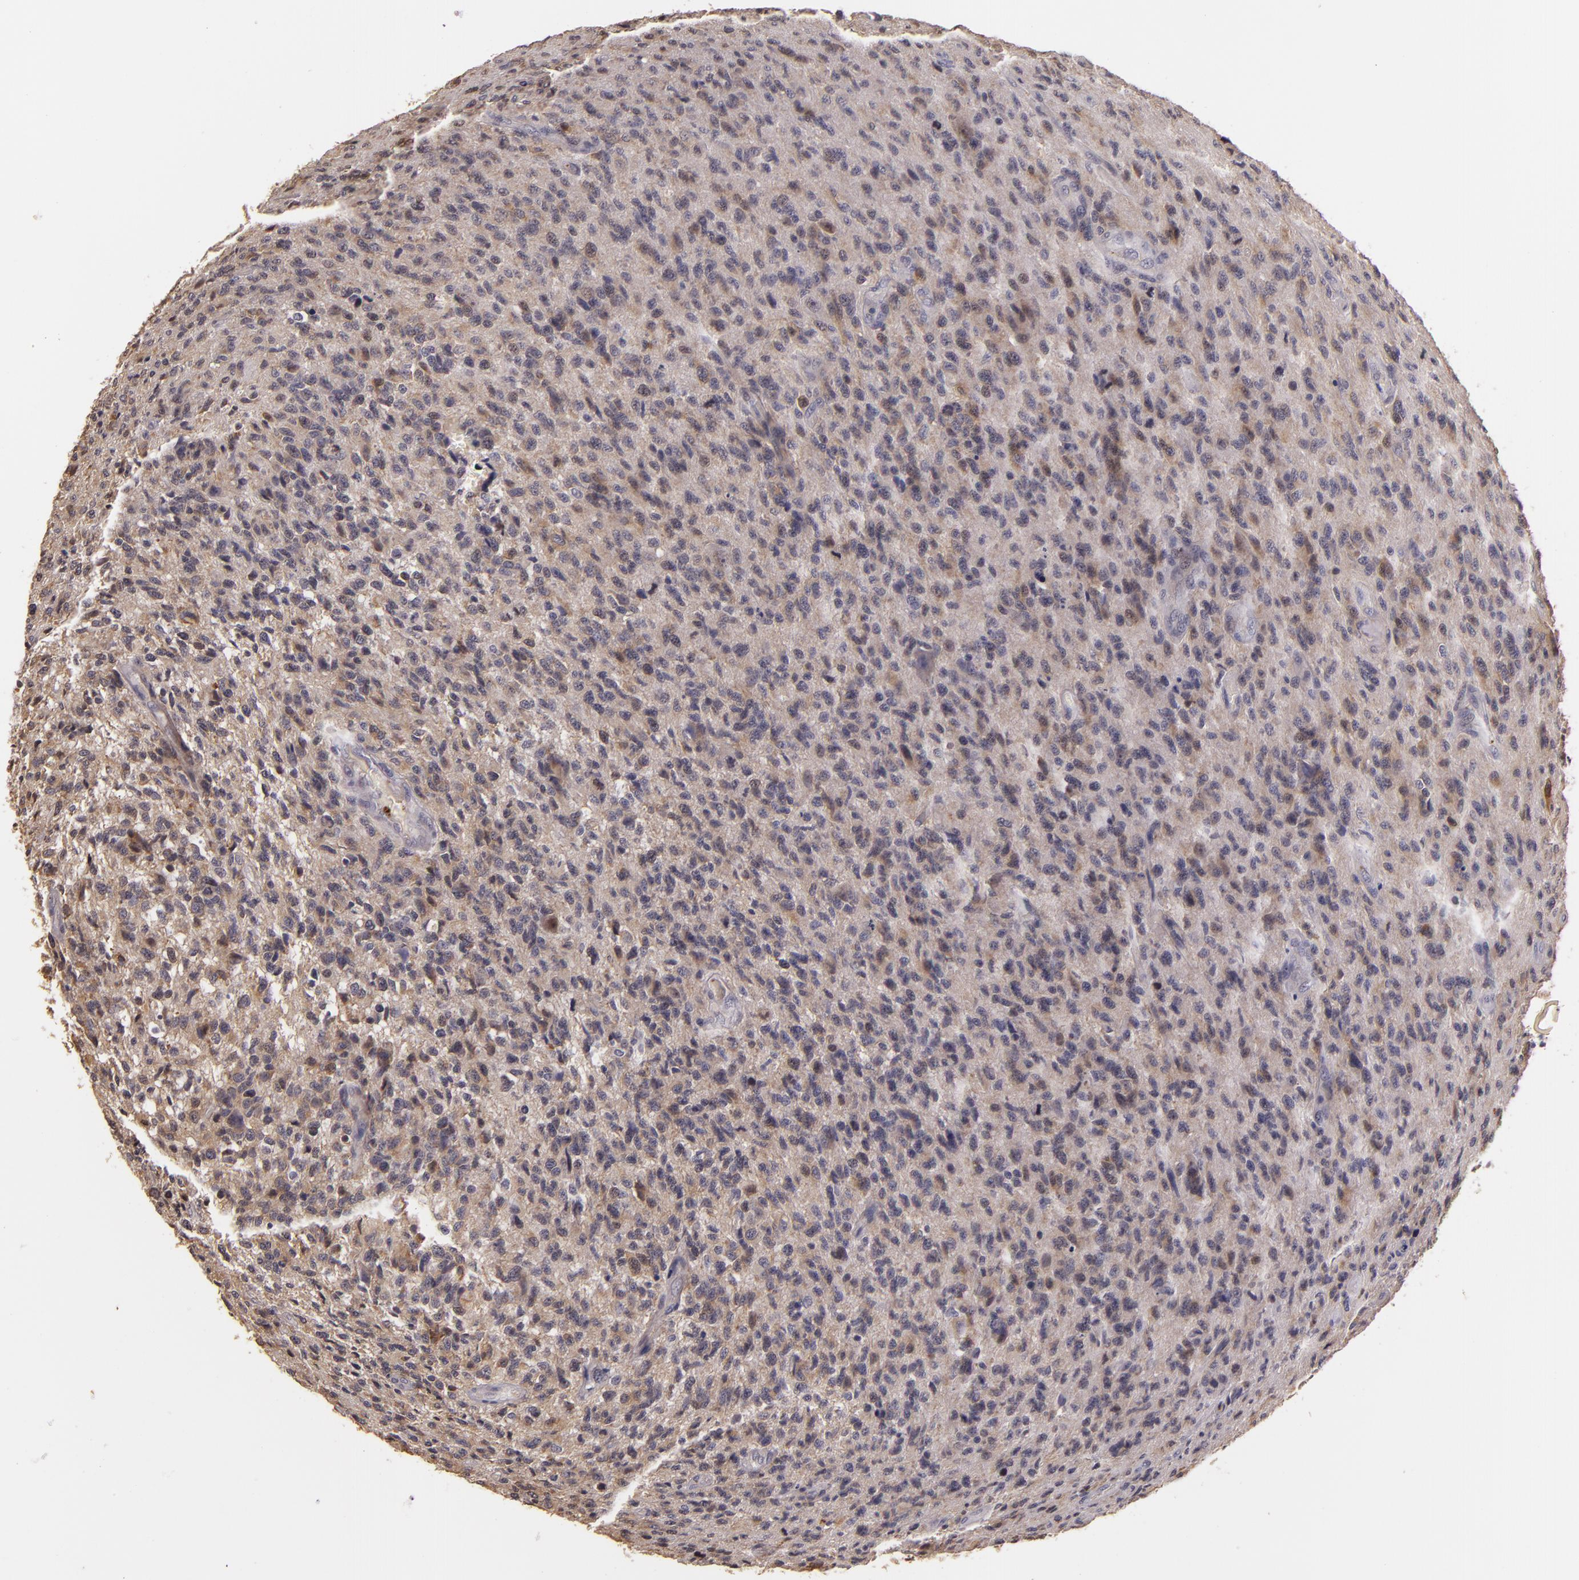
{"staining": {"intensity": "weak", "quantity": "<25%", "location": "cytoplasmic/membranous"}, "tissue": "glioma", "cell_type": "Tumor cells", "image_type": "cancer", "snomed": [{"axis": "morphology", "description": "Glioma, malignant, High grade"}, {"axis": "topography", "description": "Brain"}], "caption": "Immunohistochemical staining of glioma exhibits no significant staining in tumor cells.", "gene": "SYTL4", "patient": {"sex": "male", "age": 36}}